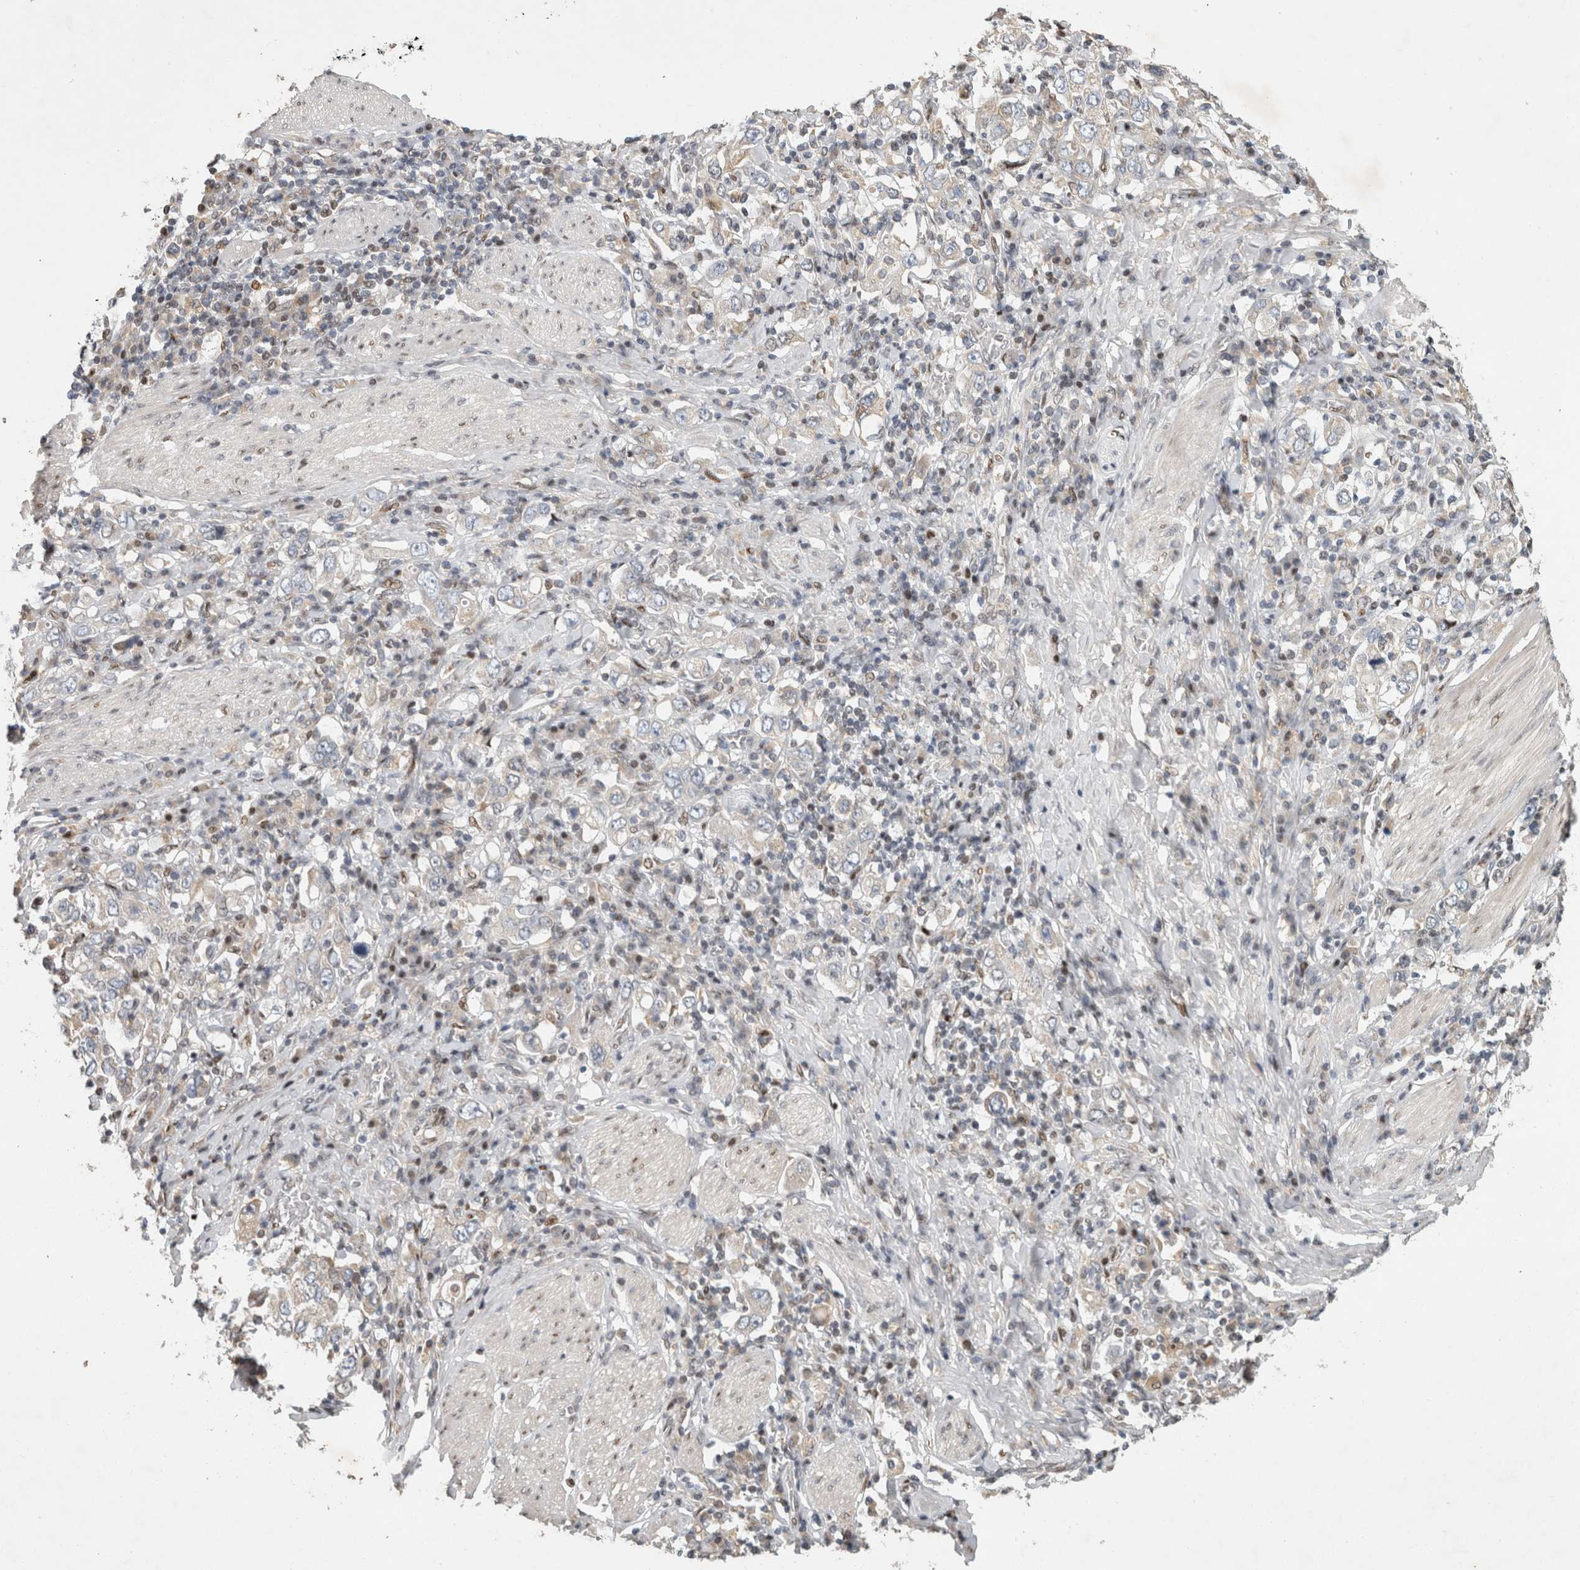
{"staining": {"intensity": "negative", "quantity": "none", "location": "none"}, "tissue": "stomach cancer", "cell_type": "Tumor cells", "image_type": "cancer", "snomed": [{"axis": "morphology", "description": "Adenocarcinoma, NOS"}, {"axis": "topography", "description": "Stomach, upper"}], "caption": "Stomach adenocarcinoma stained for a protein using immunohistochemistry displays no staining tumor cells.", "gene": "C8orf58", "patient": {"sex": "male", "age": 62}}